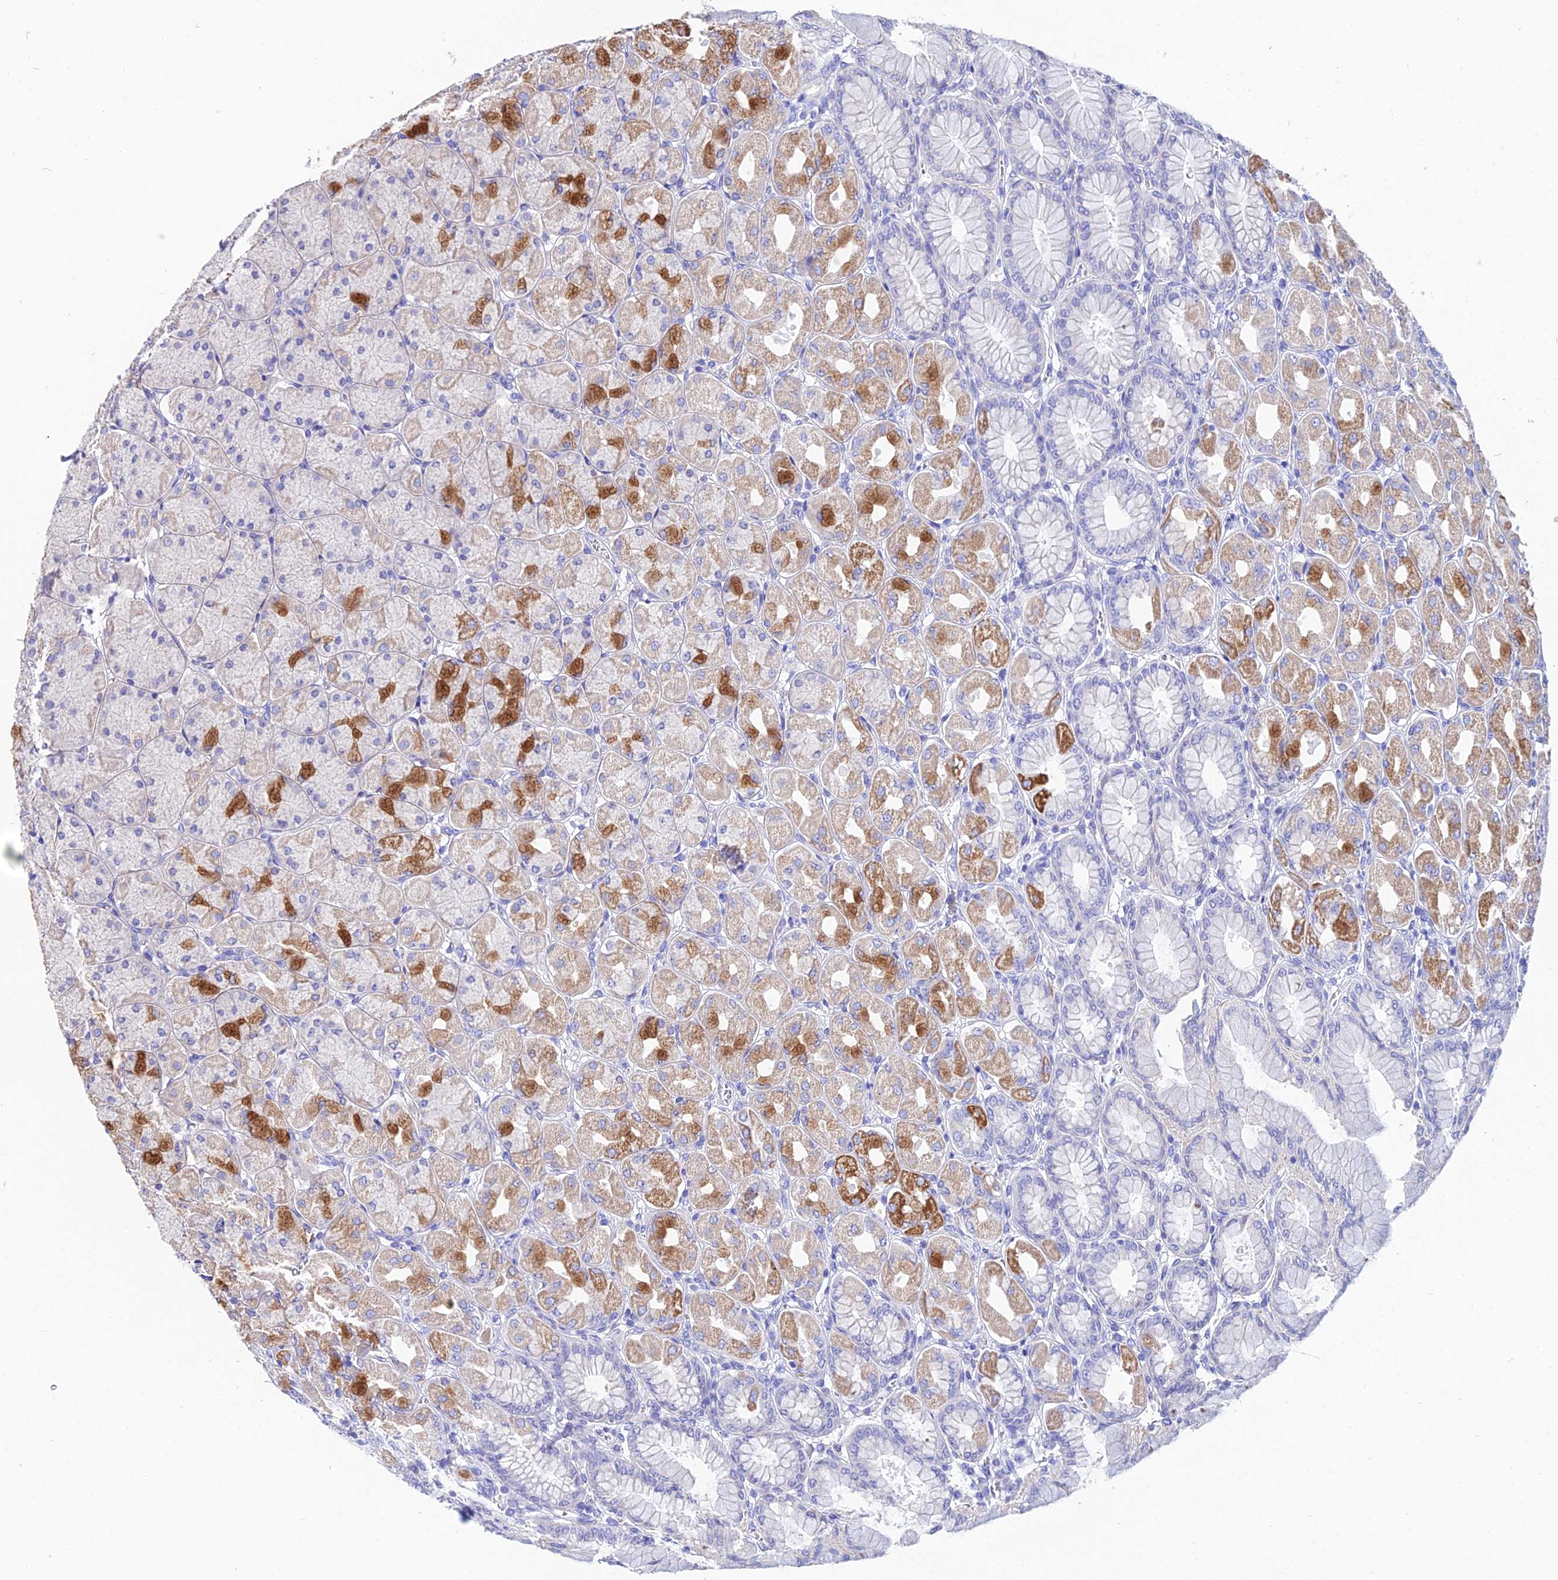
{"staining": {"intensity": "strong", "quantity": "<25%", "location": "cytoplasmic/membranous"}, "tissue": "stomach", "cell_type": "Glandular cells", "image_type": "normal", "snomed": [{"axis": "morphology", "description": "Normal tissue, NOS"}, {"axis": "topography", "description": "Stomach, upper"}], "caption": "Stomach stained for a protein demonstrates strong cytoplasmic/membranous positivity in glandular cells. The protein of interest is shown in brown color, while the nuclei are stained blue.", "gene": "CEP41", "patient": {"sex": "female", "age": 56}}